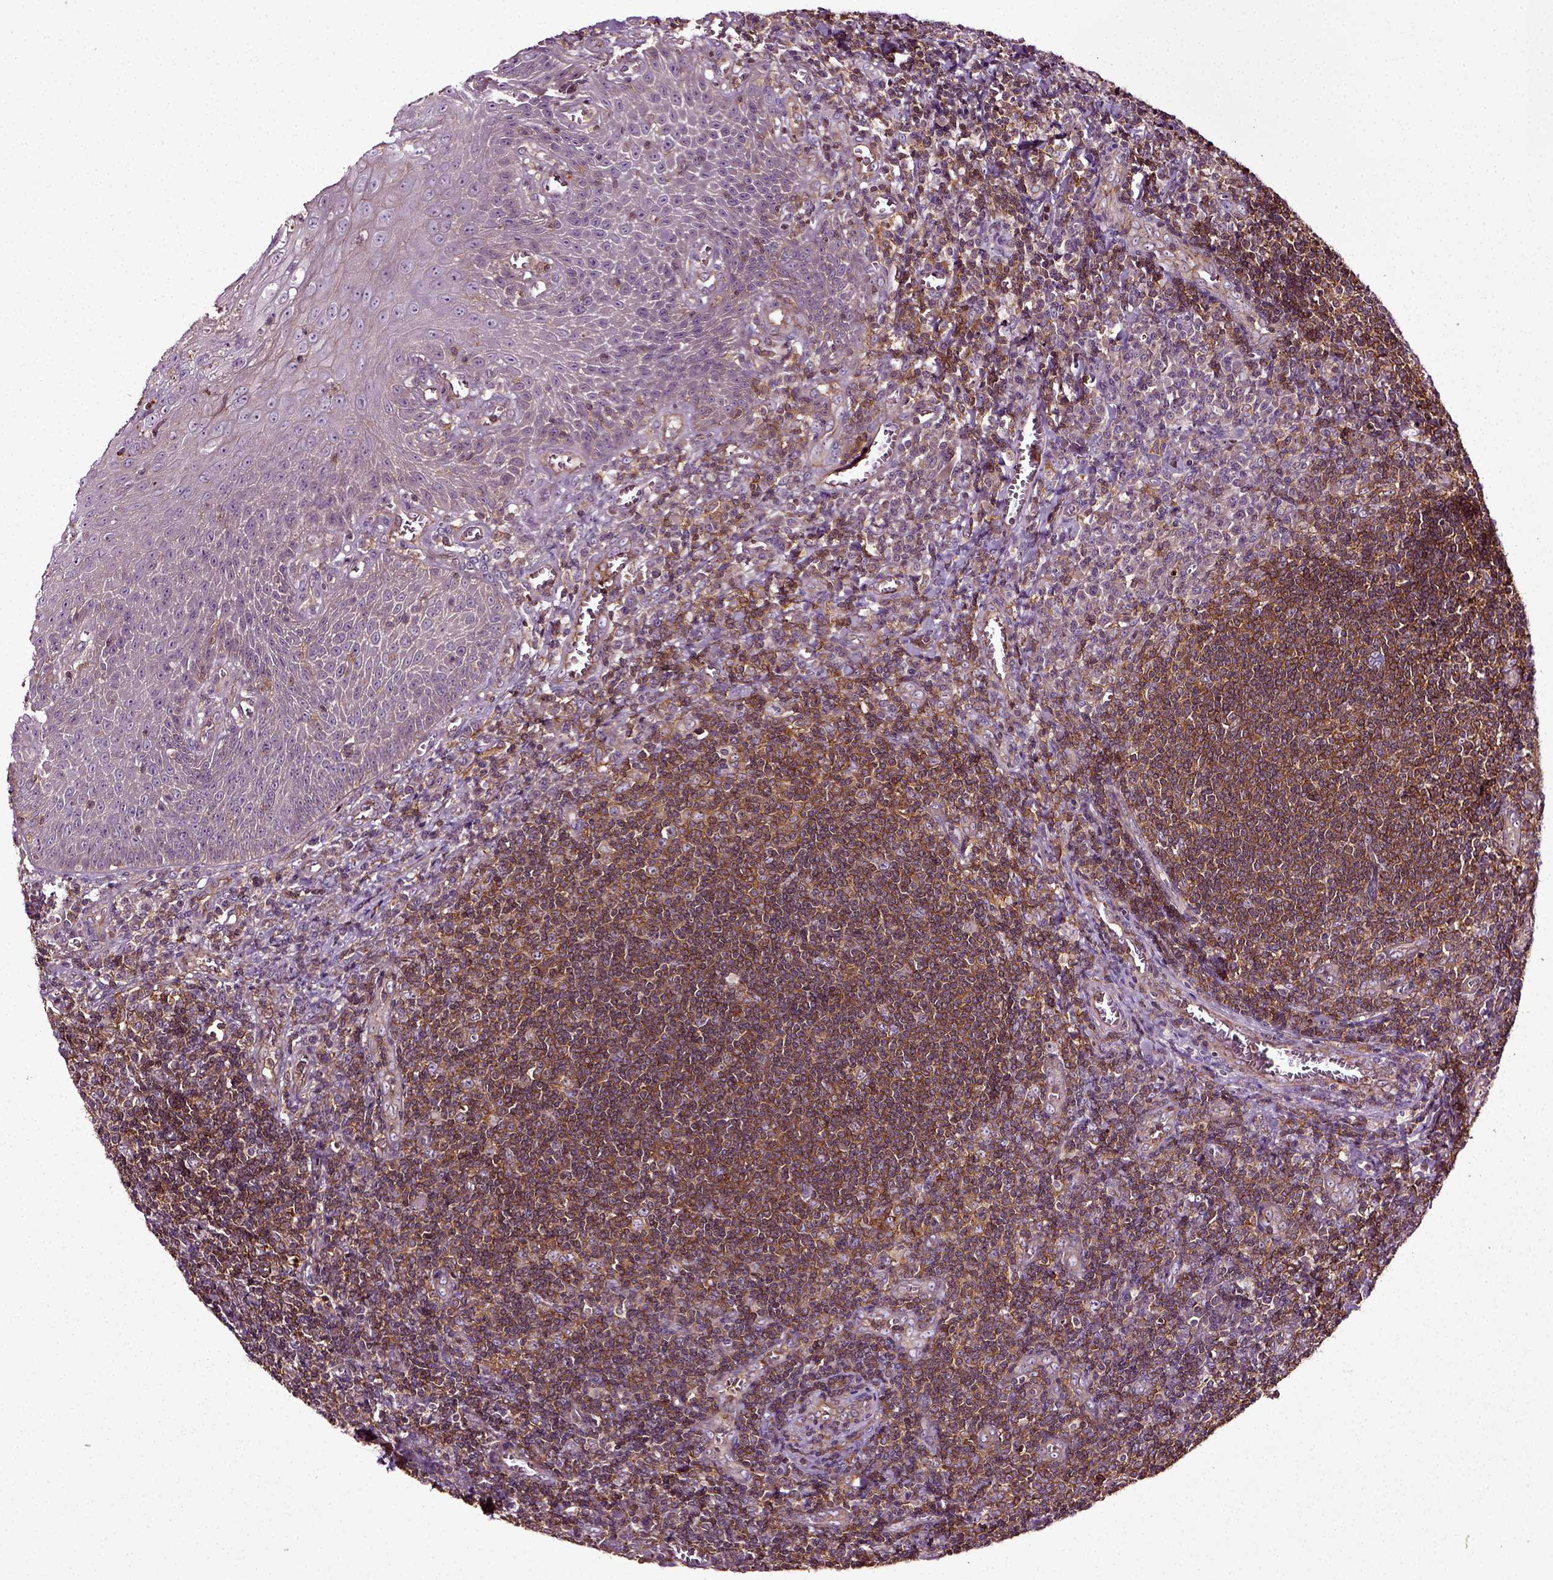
{"staining": {"intensity": "strong", "quantity": ">75%", "location": "cytoplasmic/membranous"}, "tissue": "tonsil", "cell_type": "Germinal center cells", "image_type": "normal", "snomed": [{"axis": "morphology", "description": "Normal tissue, NOS"}, {"axis": "topography", "description": "Tonsil"}], "caption": "The micrograph shows a brown stain indicating the presence of a protein in the cytoplasmic/membranous of germinal center cells in tonsil. The staining was performed using DAB (3,3'-diaminobenzidine), with brown indicating positive protein expression. Nuclei are stained blue with hematoxylin.", "gene": "RHOF", "patient": {"sex": "male", "age": 33}}